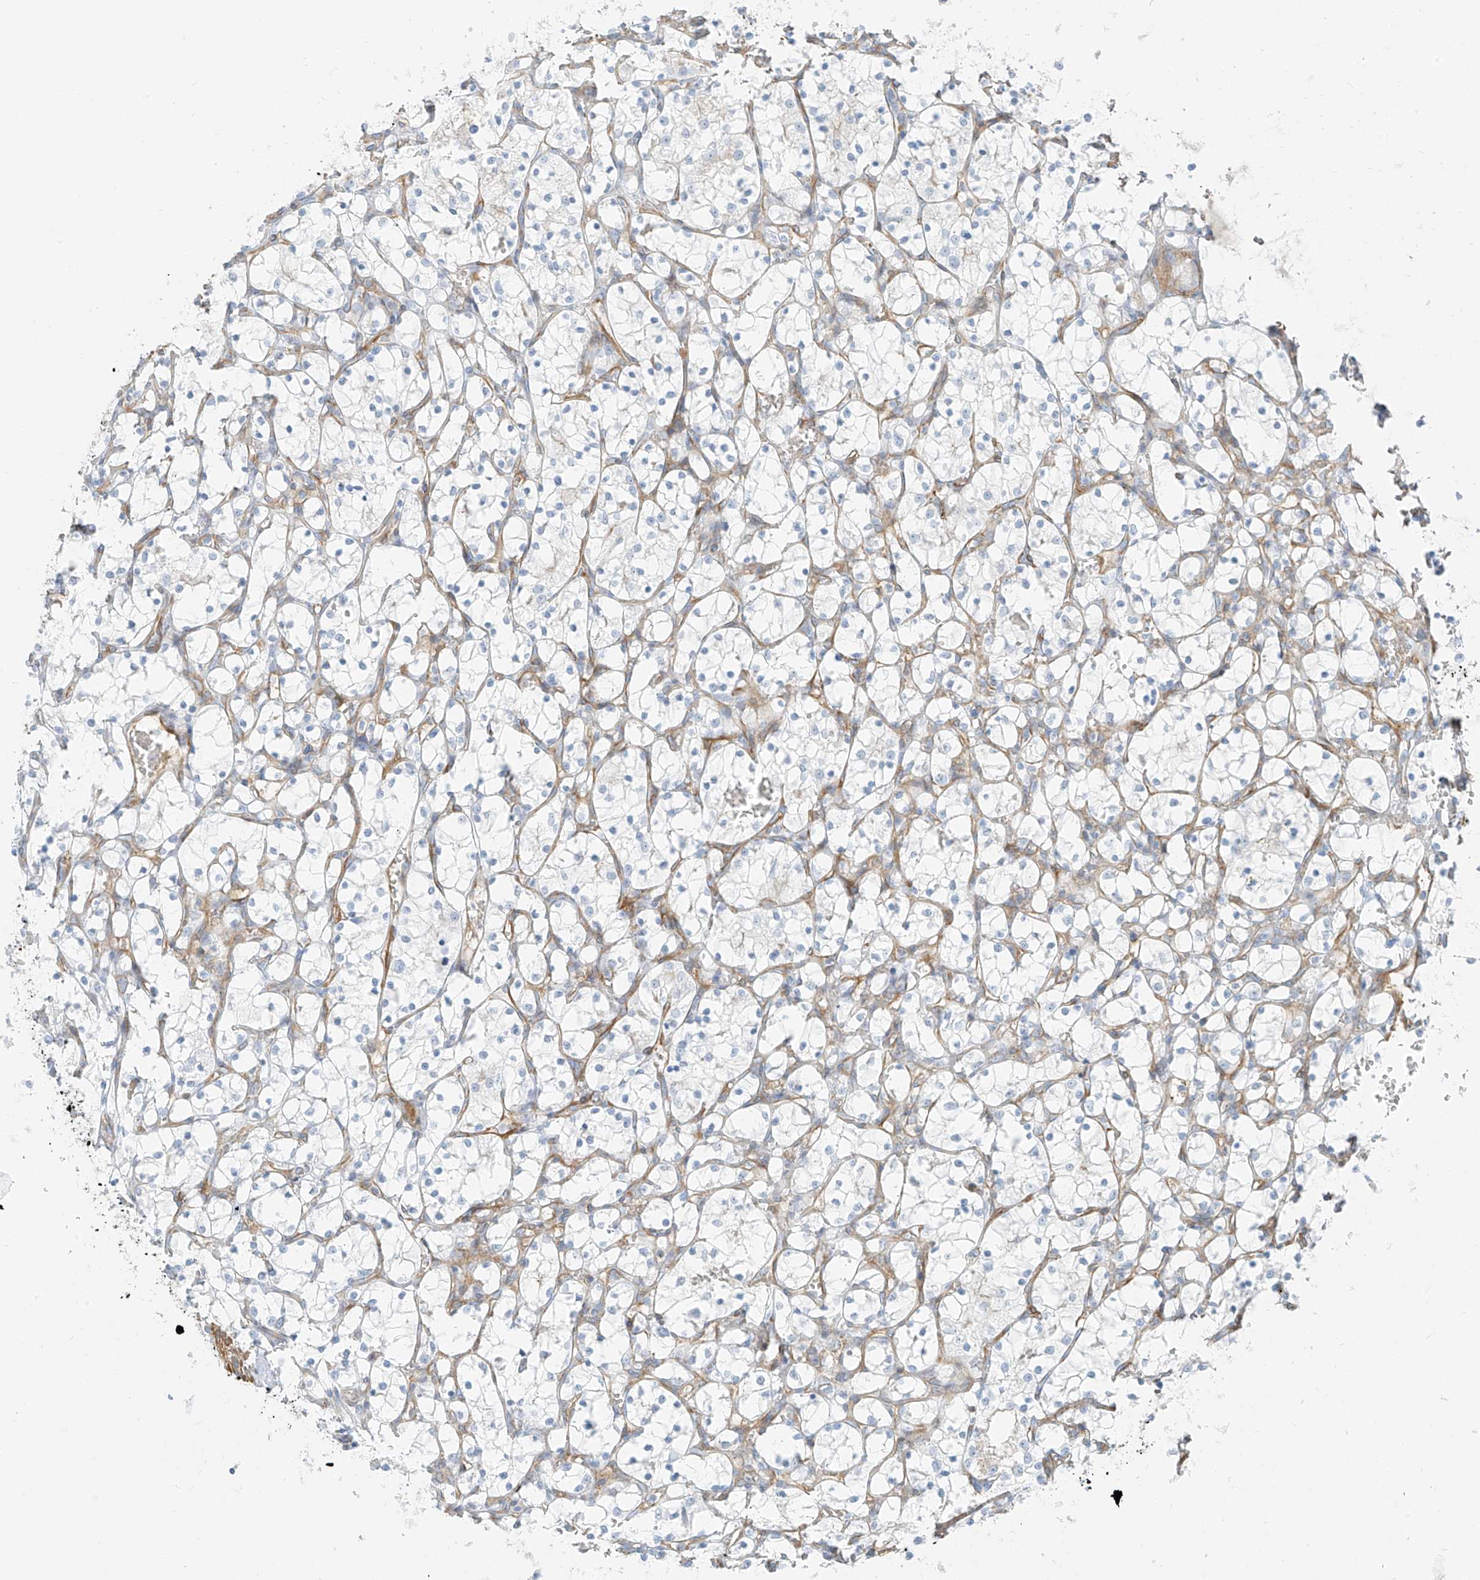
{"staining": {"intensity": "negative", "quantity": "none", "location": "none"}, "tissue": "renal cancer", "cell_type": "Tumor cells", "image_type": "cancer", "snomed": [{"axis": "morphology", "description": "Adenocarcinoma, NOS"}, {"axis": "topography", "description": "Kidney"}], "caption": "High power microscopy photomicrograph of an immunohistochemistry micrograph of renal adenocarcinoma, revealing no significant staining in tumor cells. (DAB (3,3'-diaminobenzidine) immunohistochemistry (IHC) with hematoxylin counter stain).", "gene": "SMCP", "patient": {"sex": "female", "age": 69}}